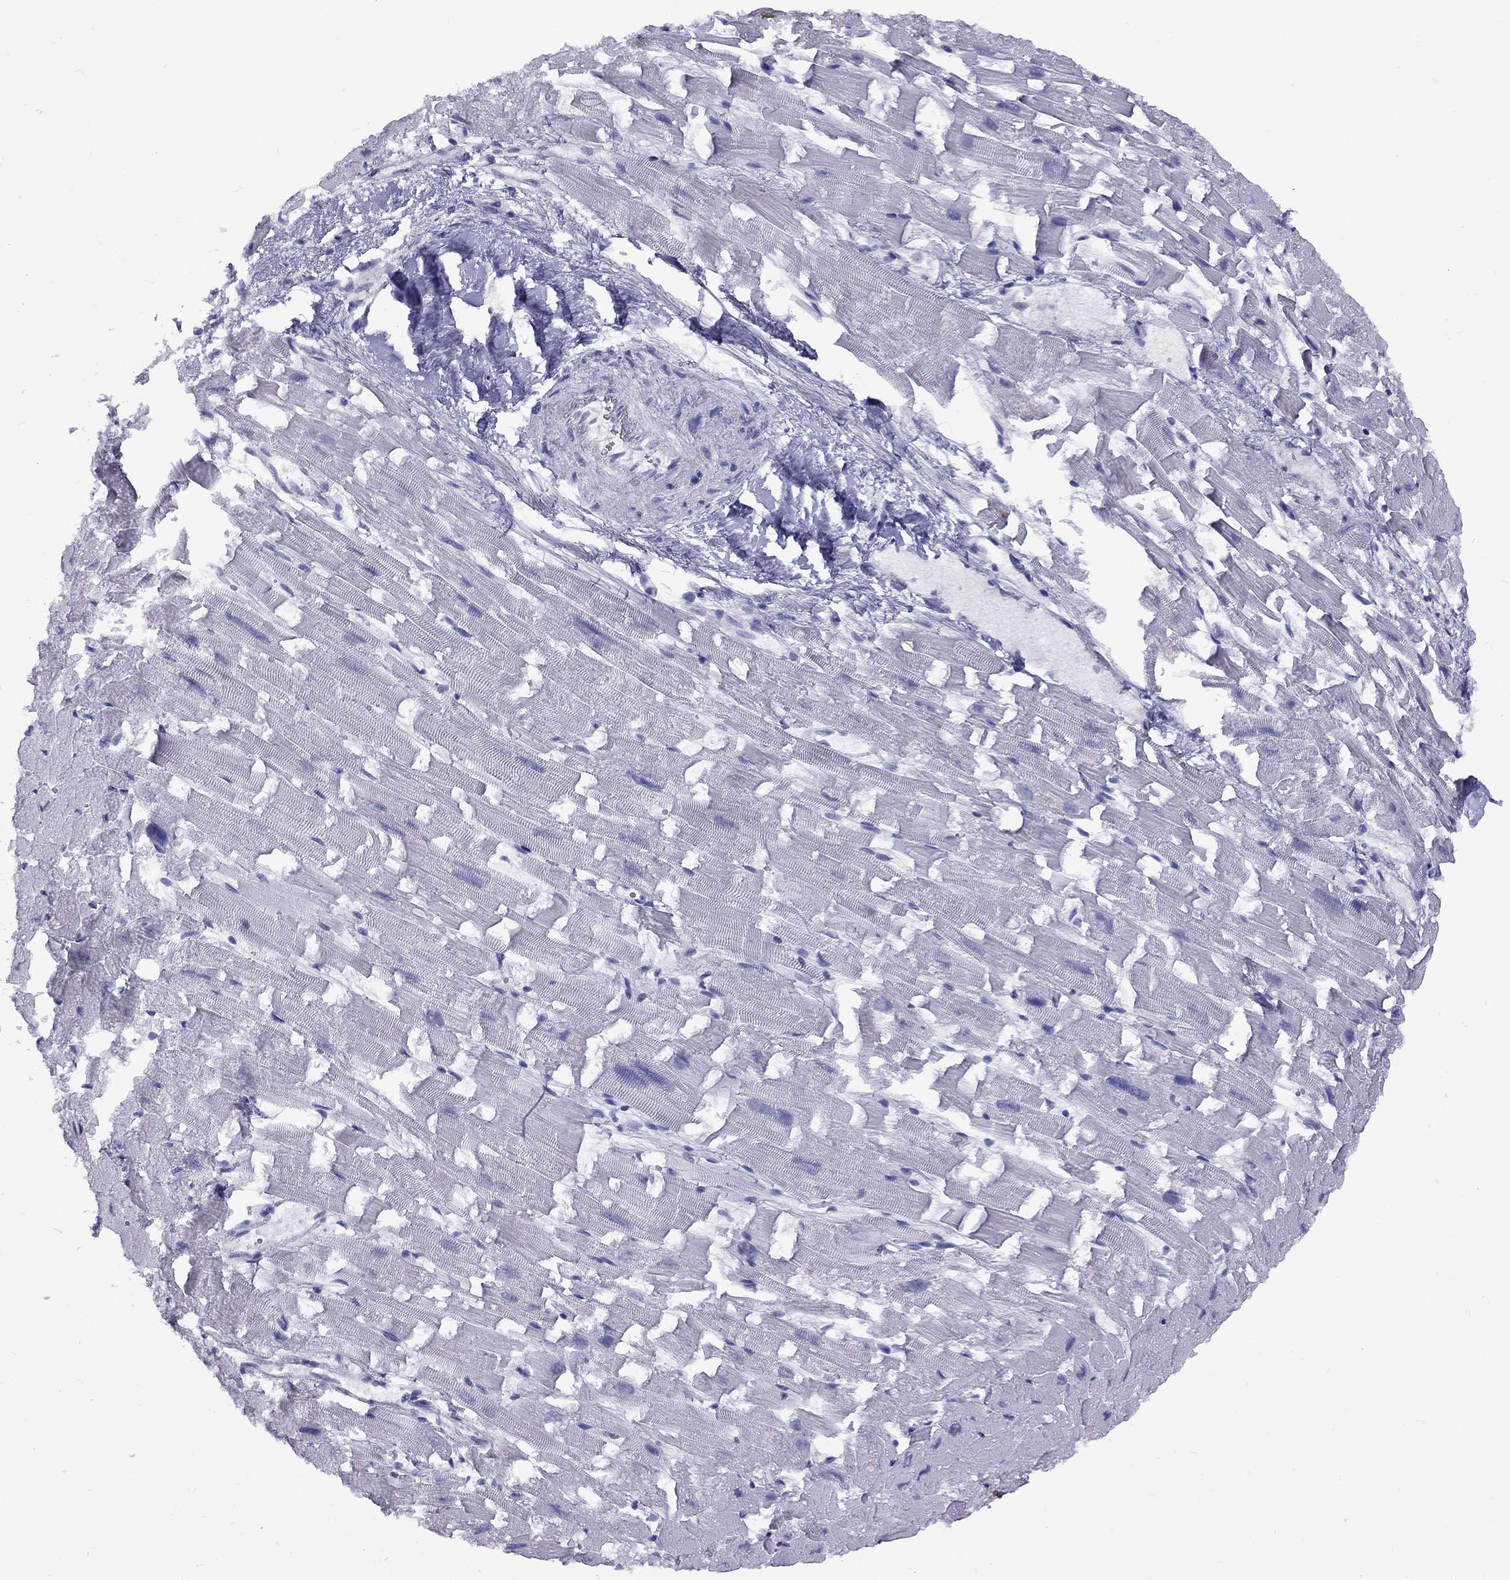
{"staining": {"intensity": "negative", "quantity": "none", "location": "none"}, "tissue": "heart muscle", "cell_type": "Cardiomyocytes", "image_type": "normal", "snomed": [{"axis": "morphology", "description": "Normal tissue, NOS"}, {"axis": "topography", "description": "Heart"}], "caption": "Cardiomyocytes show no significant positivity in normal heart muscle. (Immunohistochemistry, brightfield microscopy, high magnification).", "gene": "FSCN3", "patient": {"sex": "female", "age": 64}}